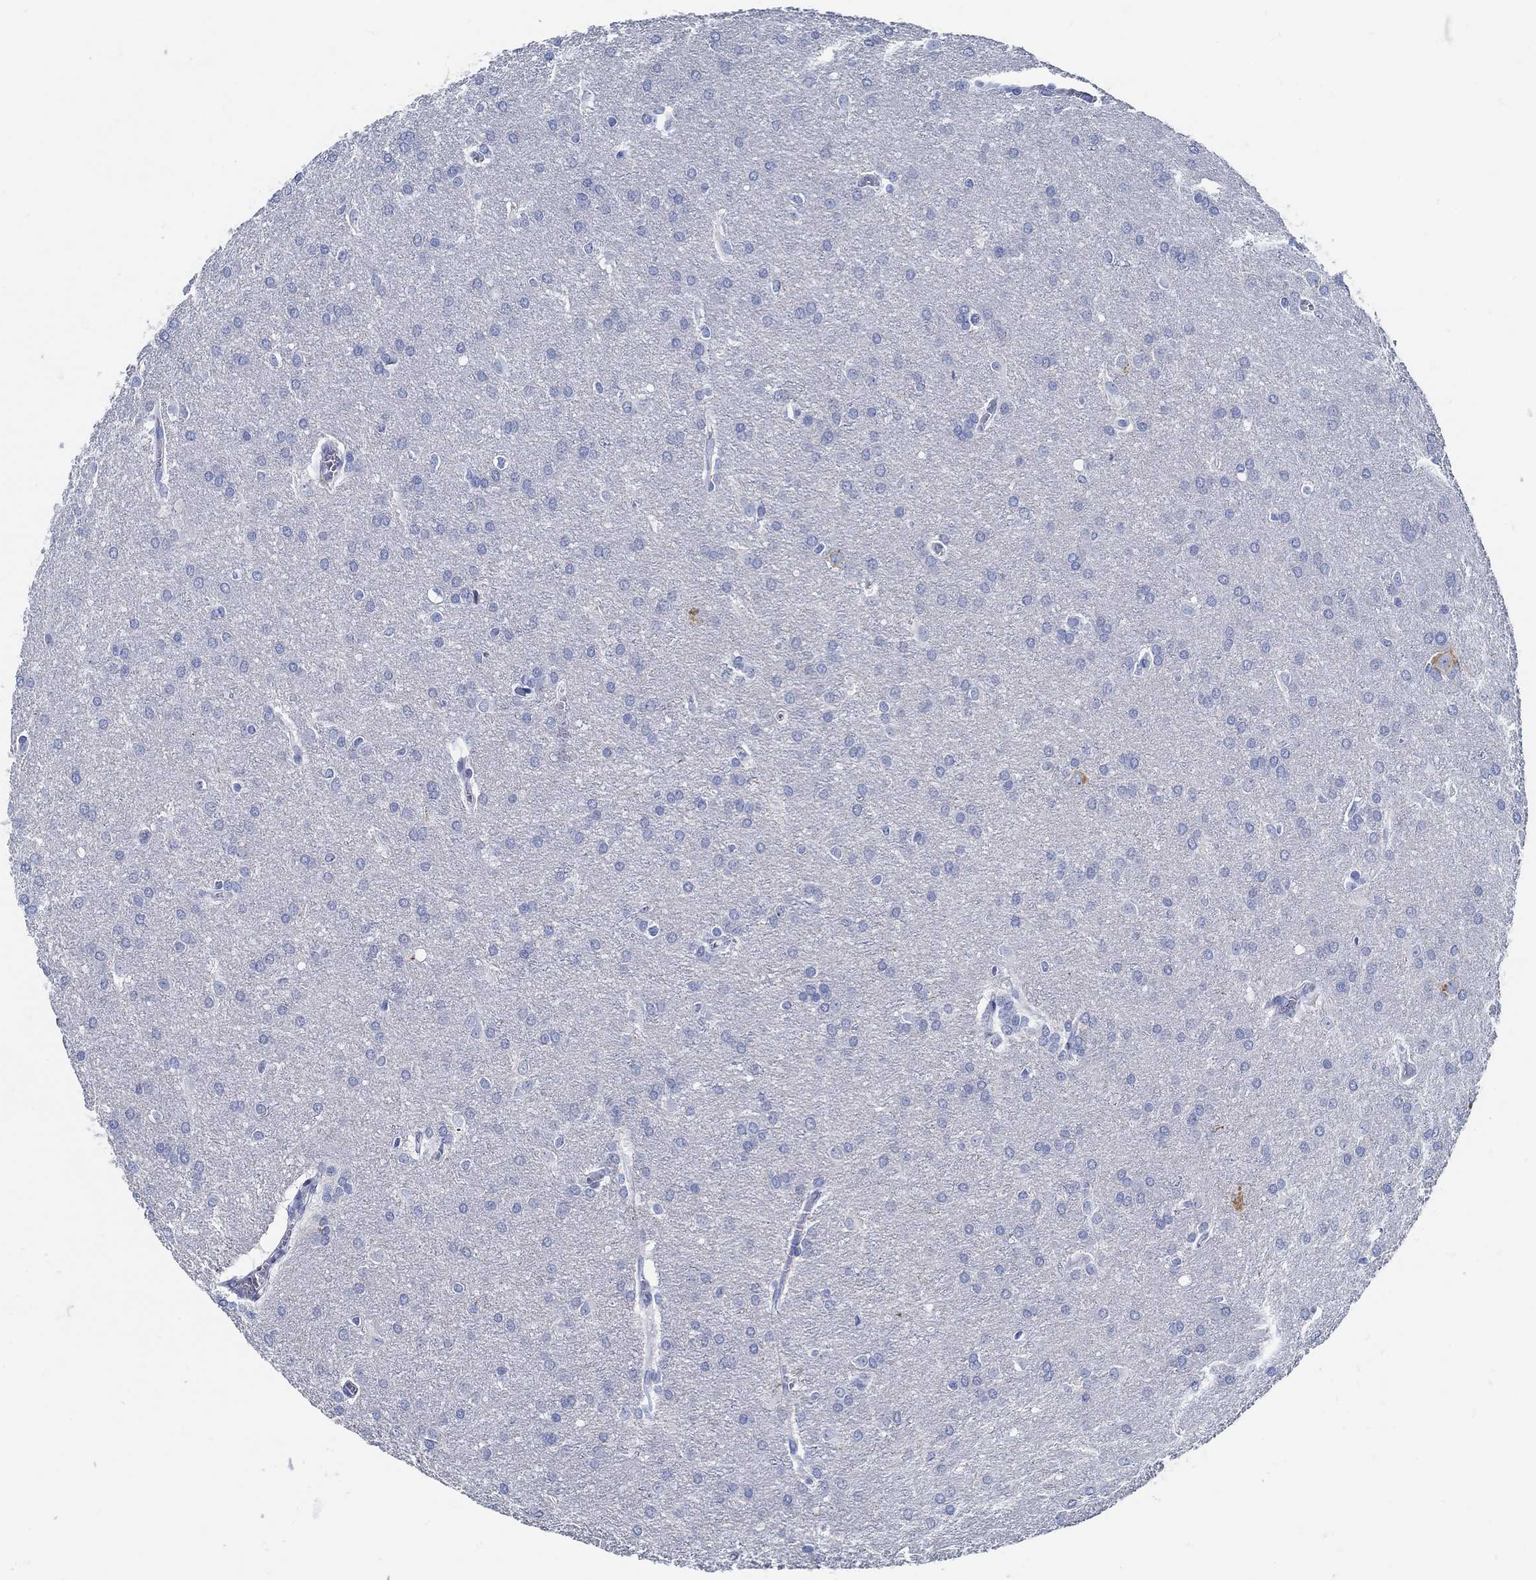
{"staining": {"intensity": "negative", "quantity": "none", "location": "none"}, "tissue": "glioma", "cell_type": "Tumor cells", "image_type": "cancer", "snomed": [{"axis": "morphology", "description": "Glioma, malignant, Low grade"}, {"axis": "topography", "description": "Brain"}], "caption": "Human malignant low-grade glioma stained for a protein using immunohistochemistry (IHC) demonstrates no positivity in tumor cells.", "gene": "SLC45A1", "patient": {"sex": "female", "age": 32}}